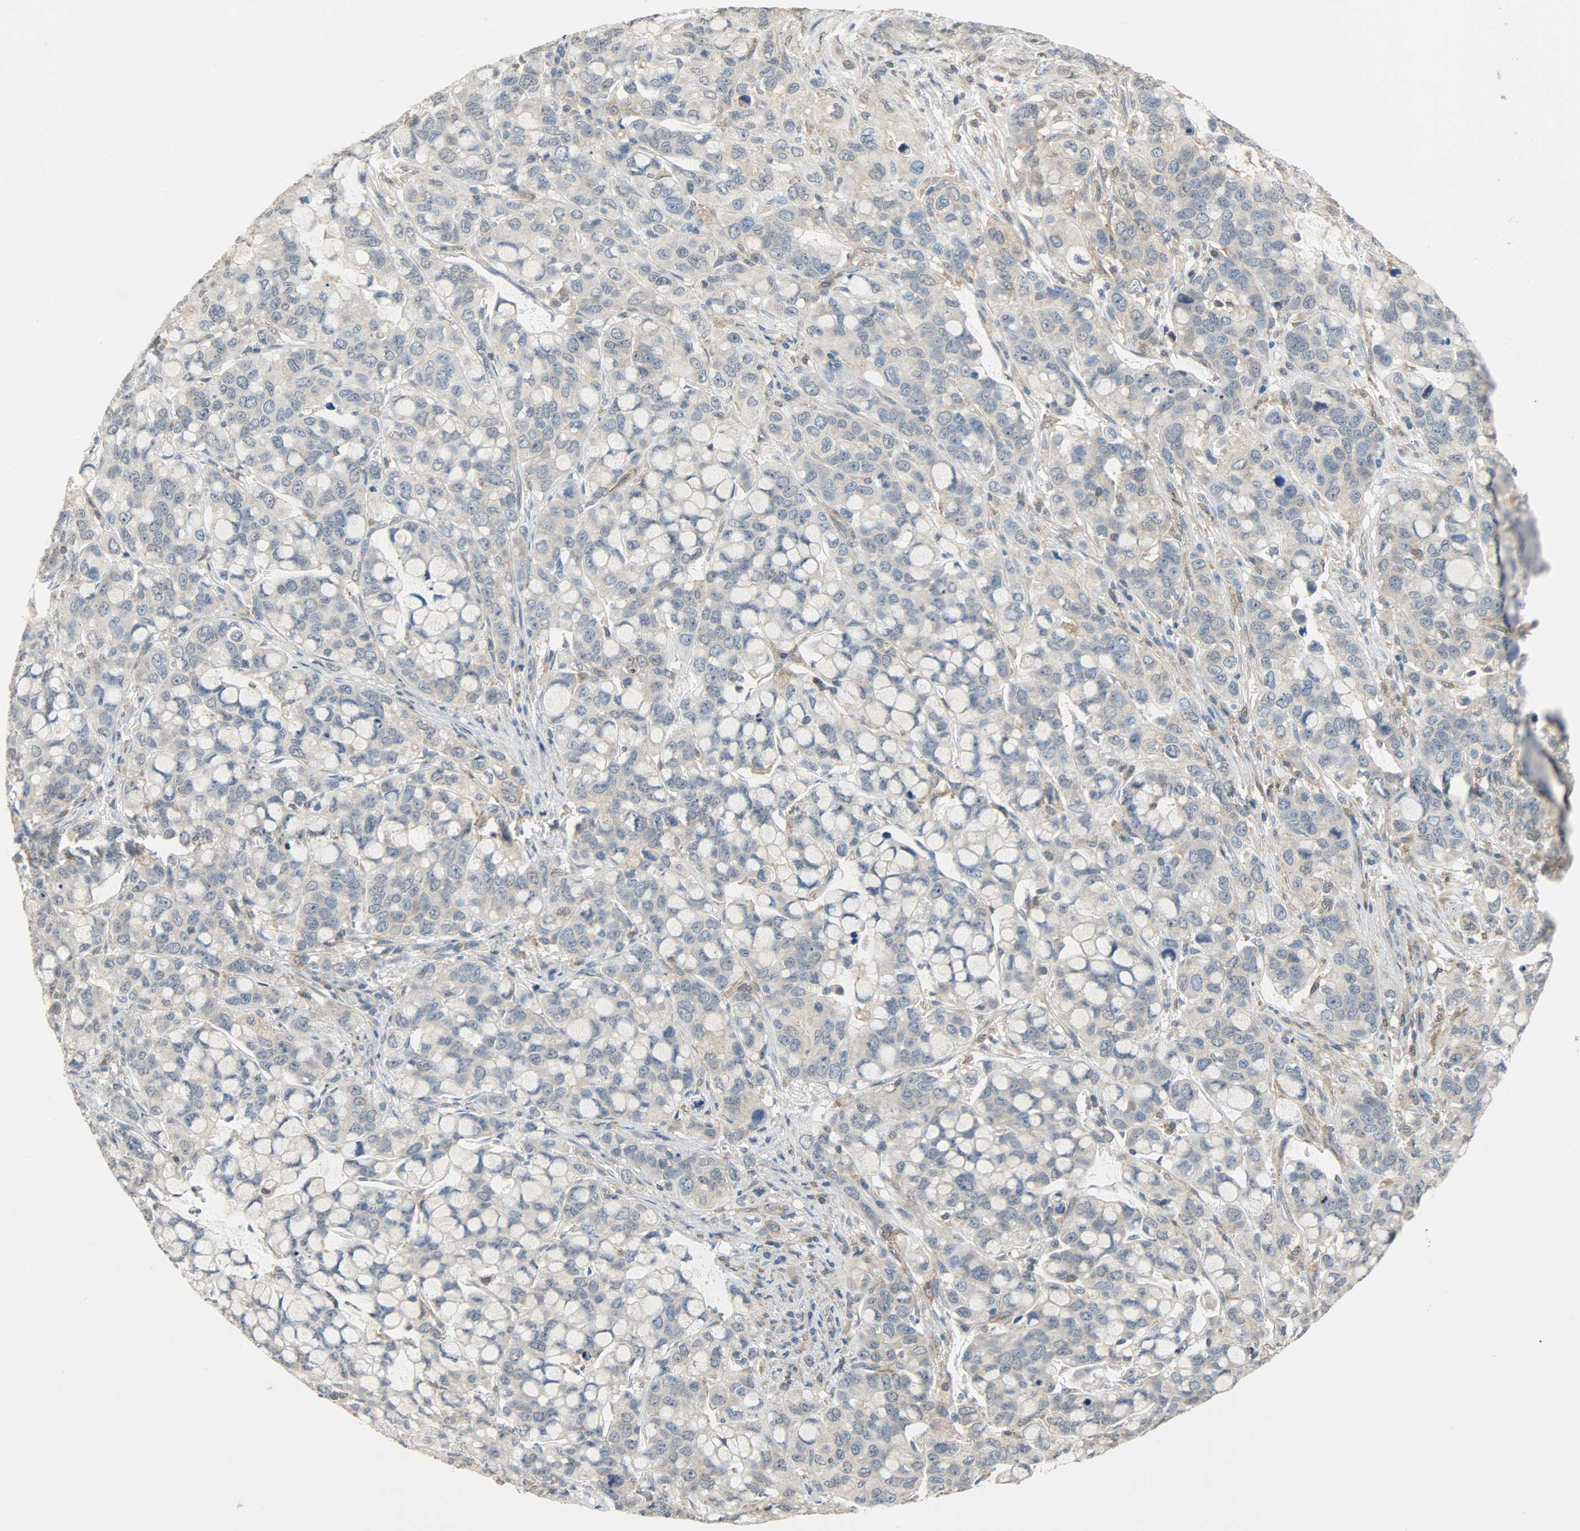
{"staining": {"intensity": "weak", "quantity": "25%-75%", "location": "cytoplasmic/membranous"}, "tissue": "stomach cancer", "cell_type": "Tumor cells", "image_type": "cancer", "snomed": [{"axis": "morphology", "description": "Adenocarcinoma, NOS"}, {"axis": "topography", "description": "Stomach, lower"}], "caption": "Protein expression analysis of human stomach cancer reveals weak cytoplasmic/membranous expression in approximately 25%-75% of tumor cells.", "gene": "TRIM21", "patient": {"sex": "male", "age": 84}}